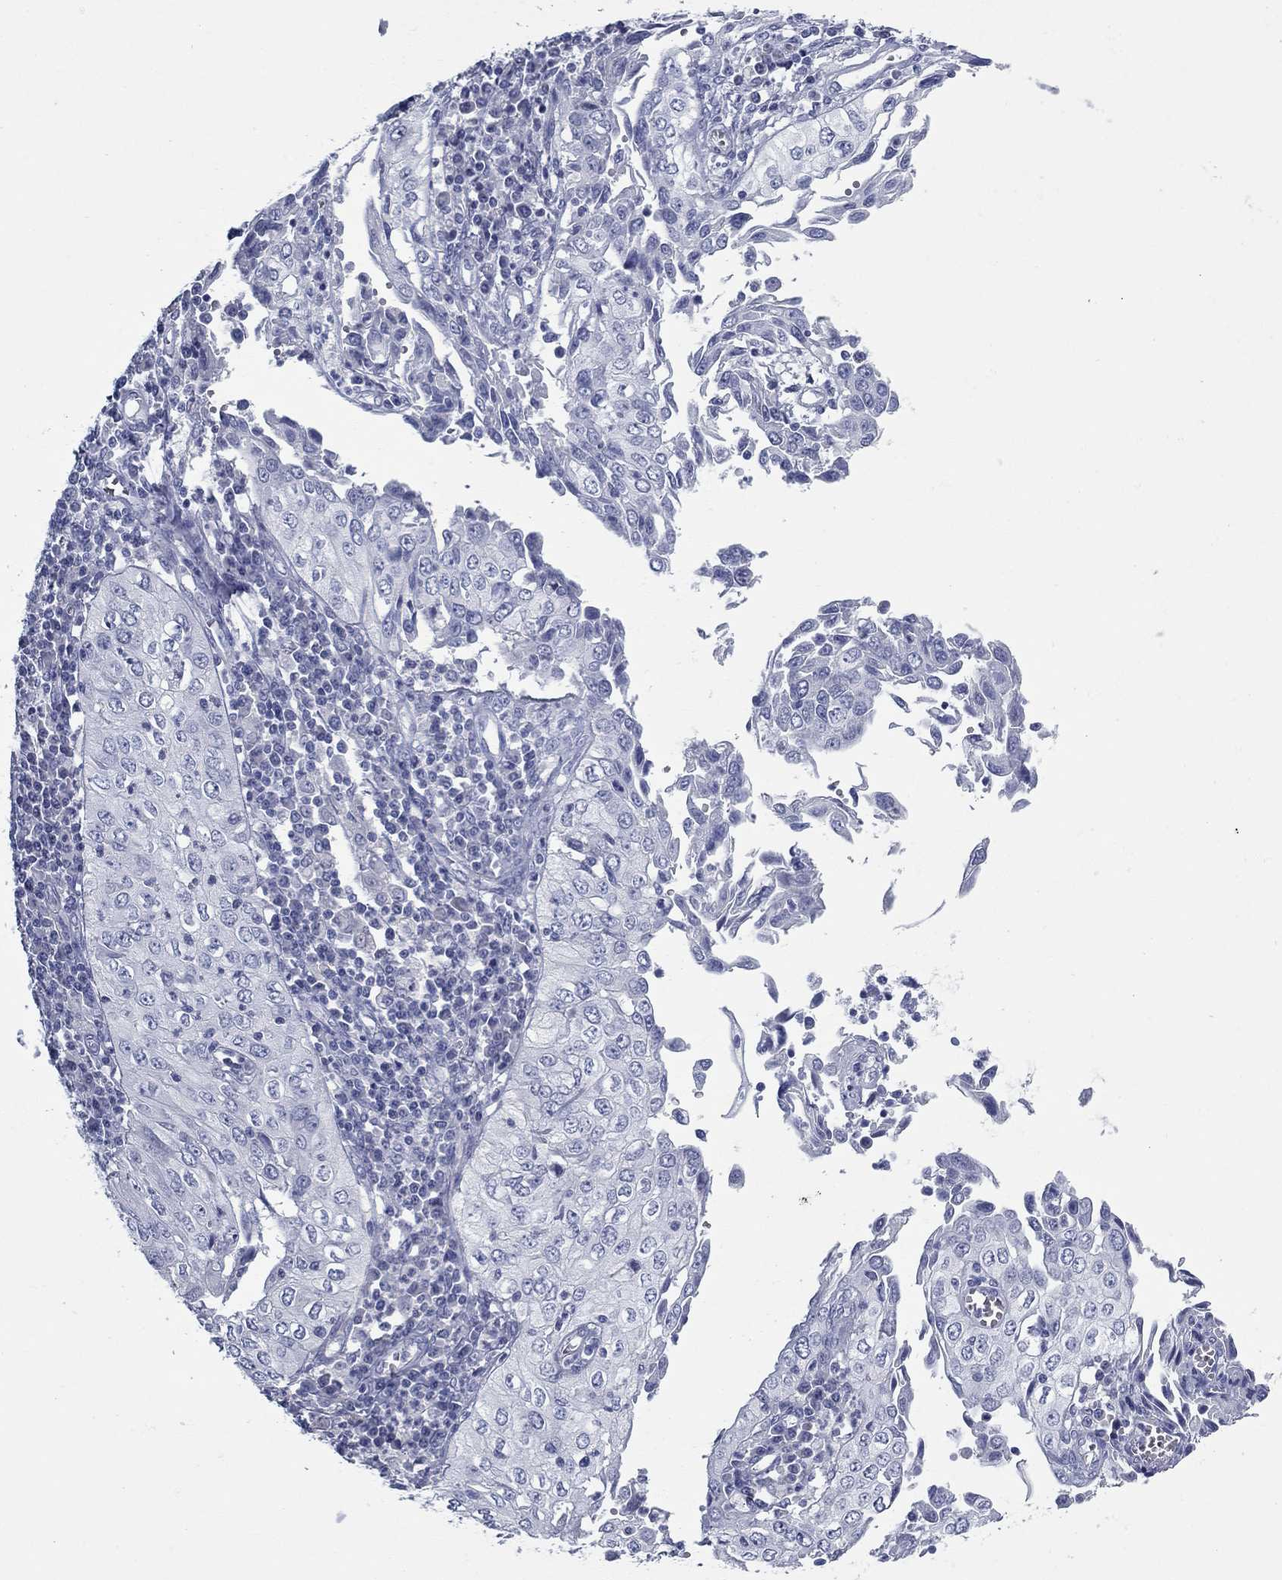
{"staining": {"intensity": "negative", "quantity": "none", "location": "none"}, "tissue": "cervical cancer", "cell_type": "Tumor cells", "image_type": "cancer", "snomed": [{"axis": "morphology", "description": "Squamous cell carcinoma, NOS"}, {"axis": "topography", "description": "Cervix"}], "caption": "Immunohistochemistry of human cervical cancer (squamous cell carcinoma) displays no positivity in tumor cells. (Immunohistochemistry, brightfield microscopy, high magnification).", "gene": "KIRREL2", "patient": {"sex": "female", "age": 24}}